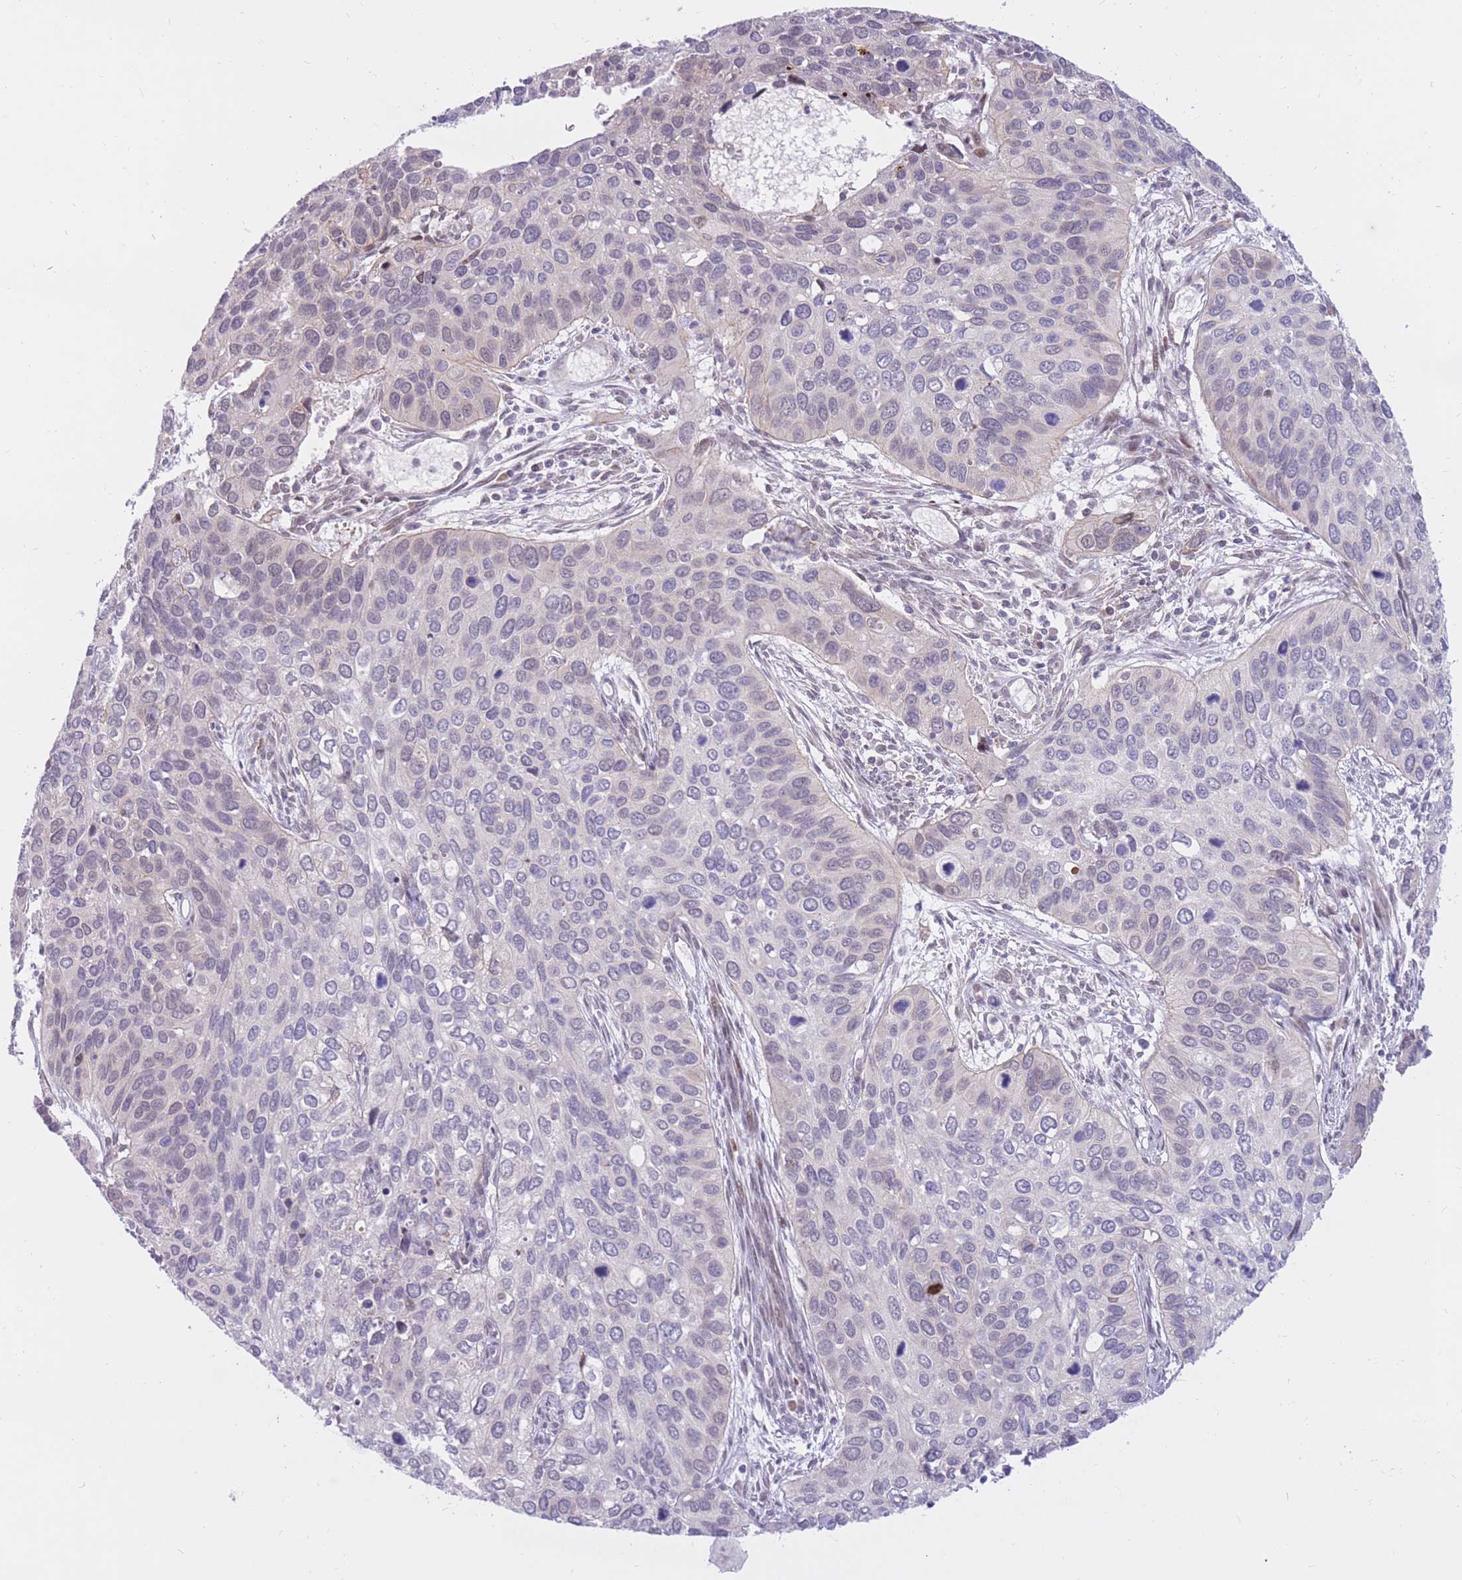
{"staining": {"intensity": "moderate", "quantity": "<25%", "location": "nuclear"}, "tissue": "cervical cancer", "cell_type": "Tumor cells", "image_type": "cancer", "snomed": [{"axis": "morphology", "description": "Squamous cell carcinoma, NOS"}, {"axis": "topography", "description": "Cervix"}], "caption": "High-power microscopy captured an immunohistochemistry (IHC) micrograph of cervical cancer, revealing moderate nuclear staining in about <25% of tumor cells.", "gene": "ERICH6B", "patient": {"sex": "female", "age": 55}}